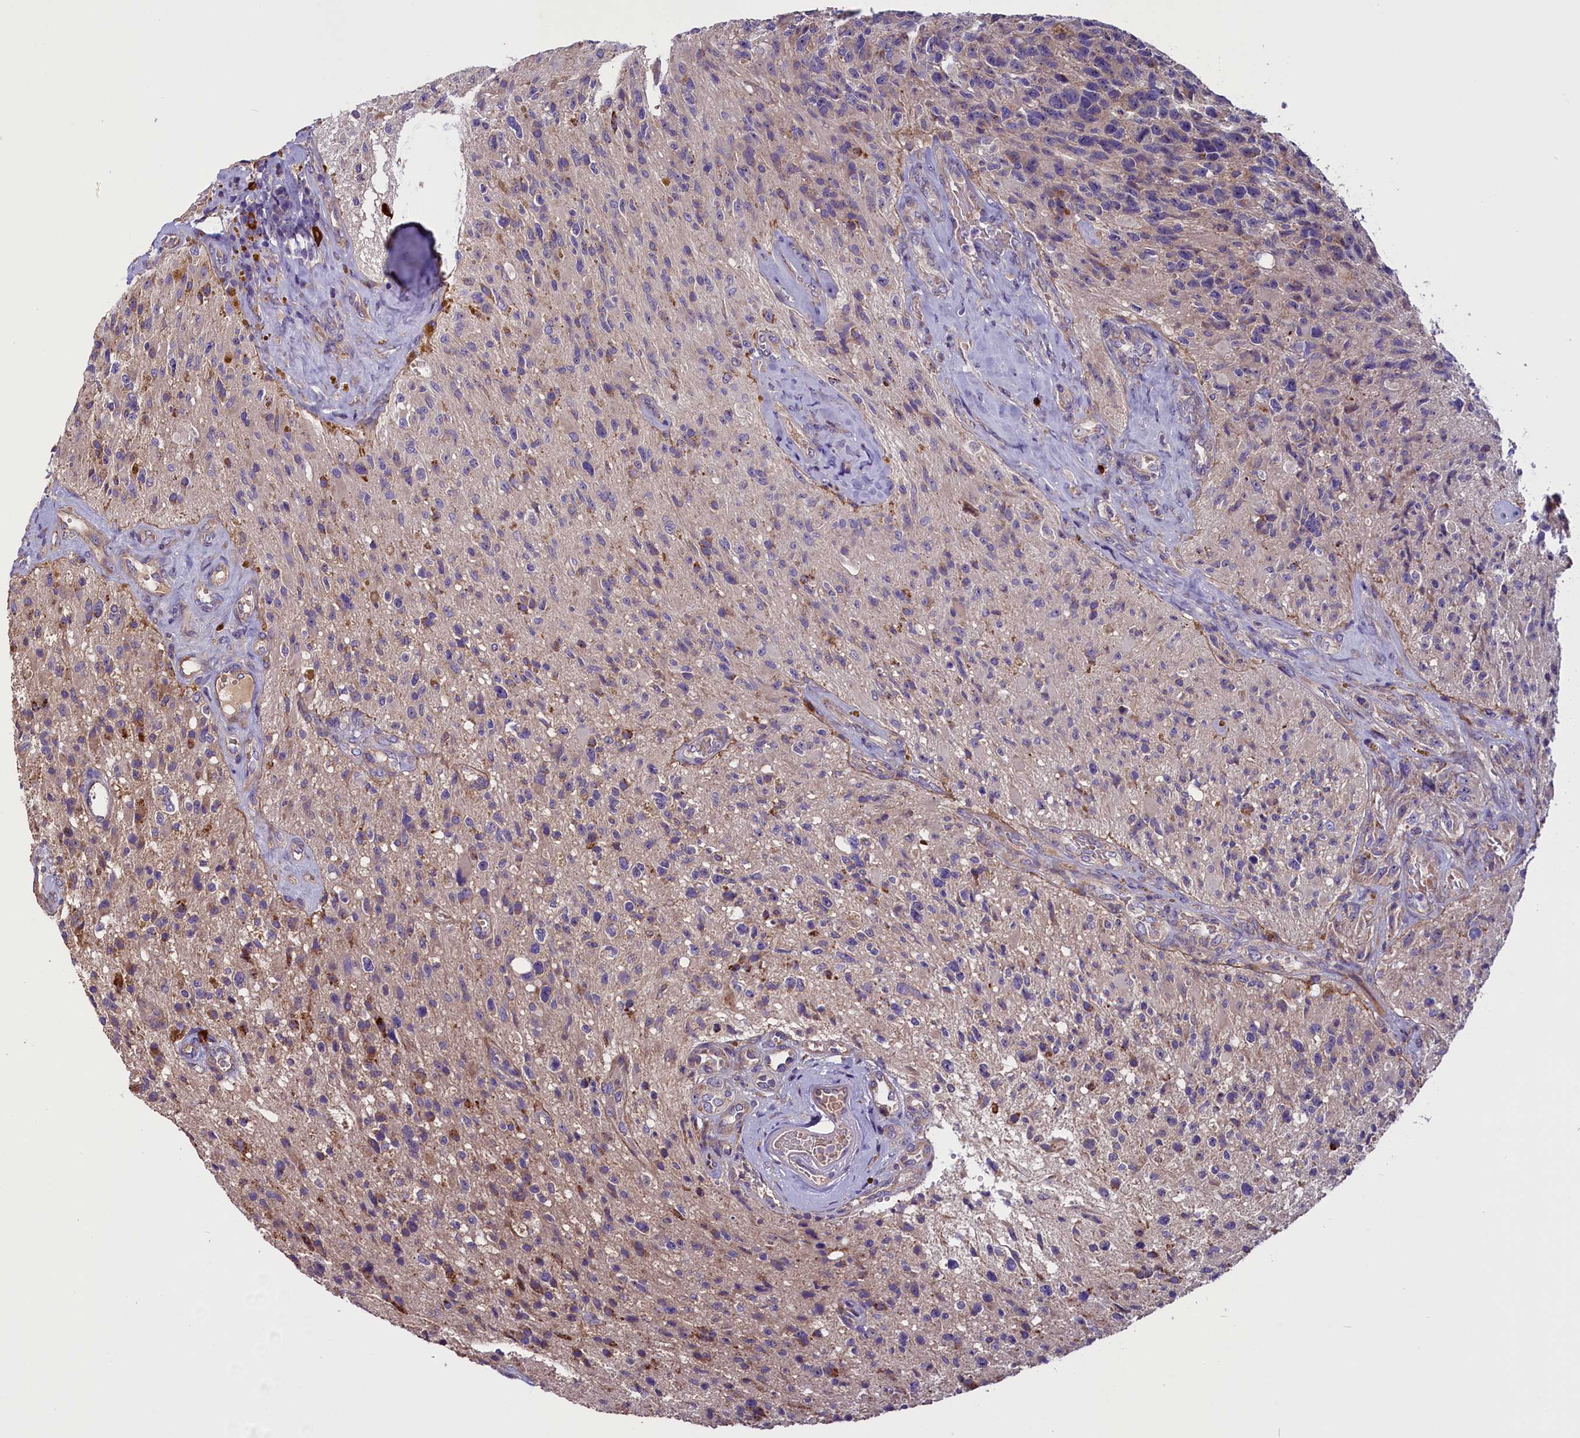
{"staining": {"intensity": "negative", "quantity": "none", "location": "none"}, "tissue": "glioma", "cell_type": "Tumor cells", "image_type": "cancer", "snomed": [{"axis": "morphology", "description": "Glioma, malignant, High grade"}, {"axis": "topography", "description": "Brain"}], "caption": "This is a histopathology image of immunohistochemistry staining of malignant glioma (high-grade), which shows no expression in tumor cells. Nuclei are stained in blue.", "gene": "FRY", "patient": {"sex": "male", "age": 69}}